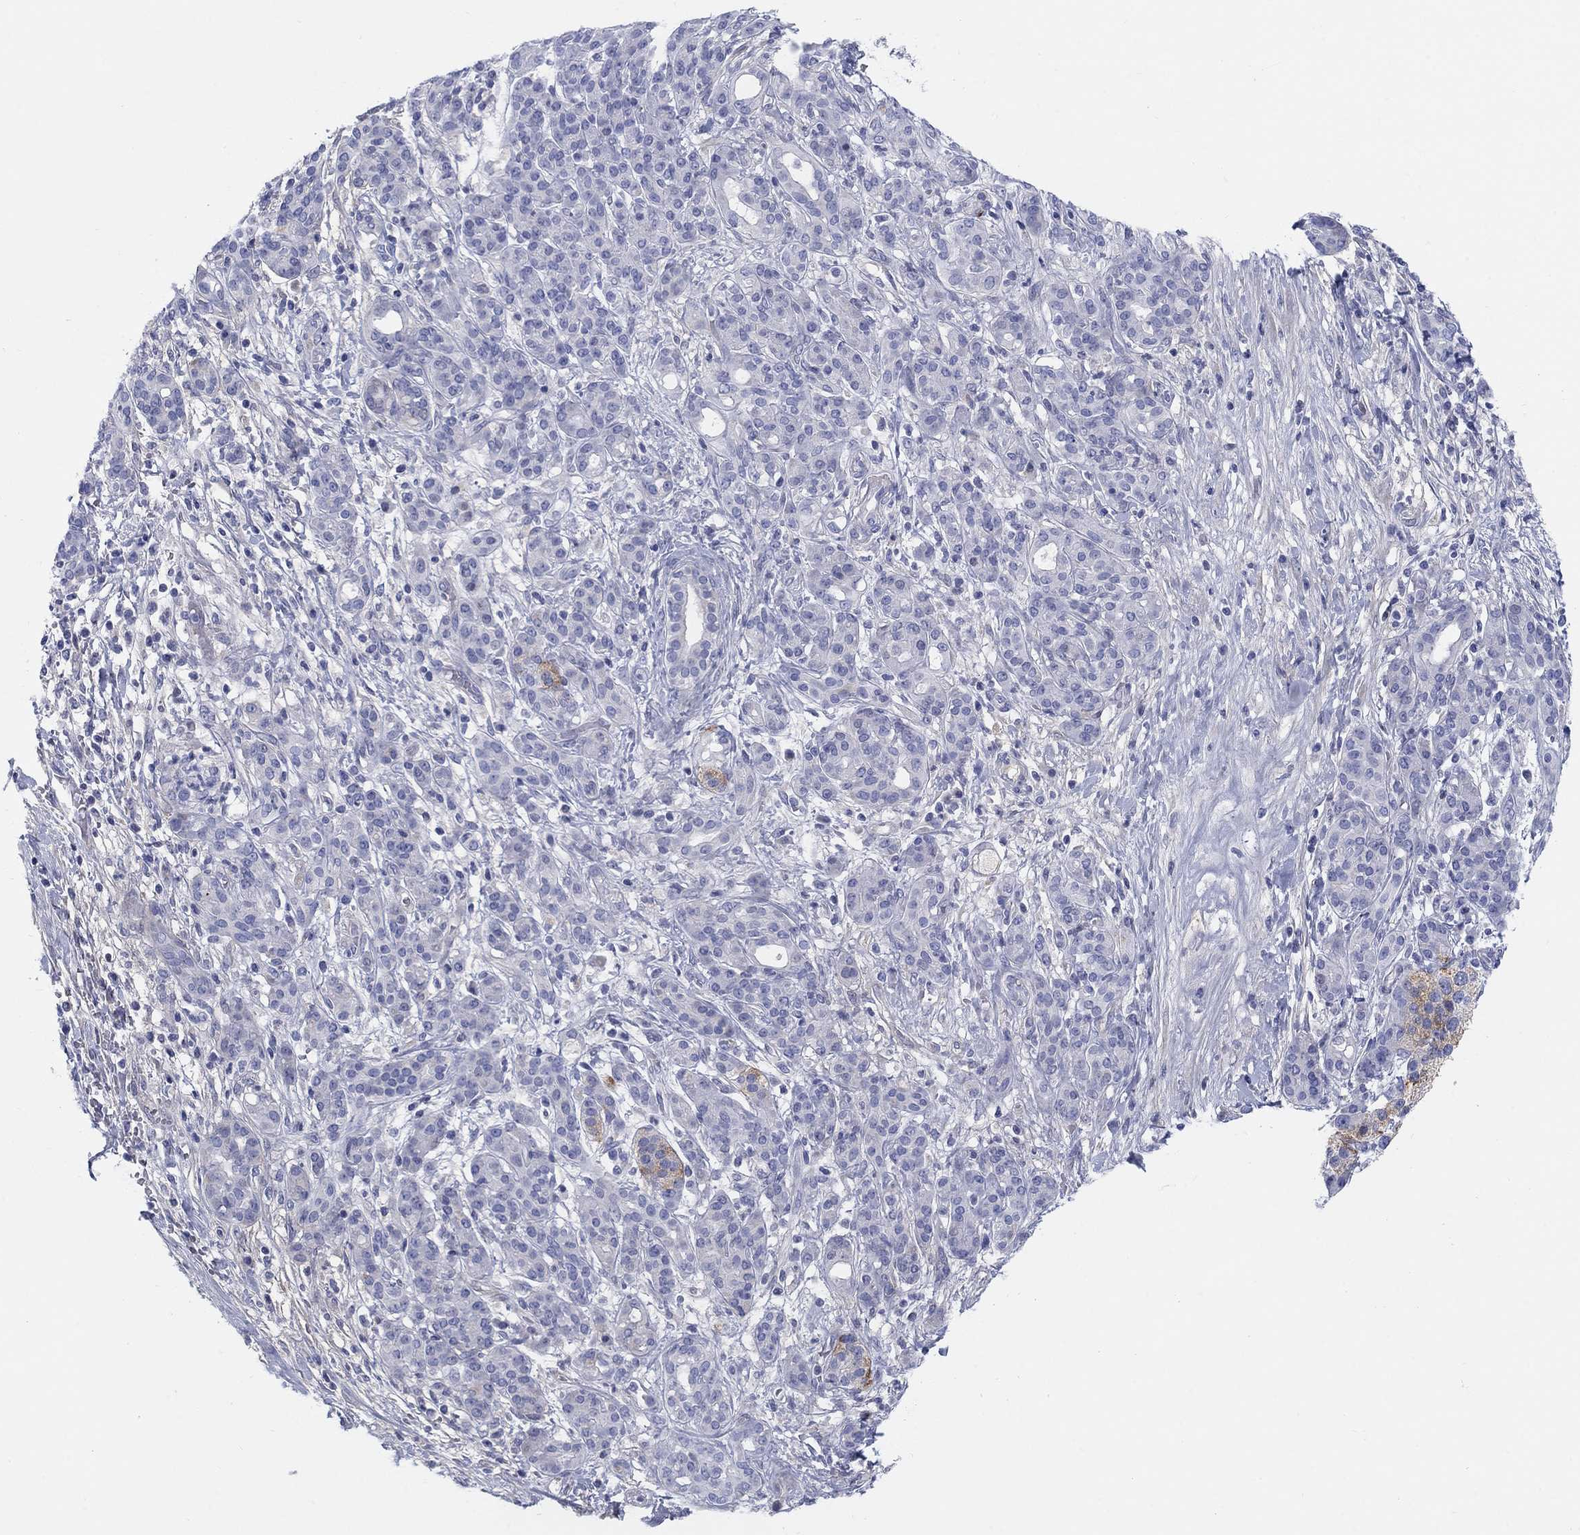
{"staining": {"intensity": "moderate", "quantity": "<25%", "location": "cytoplasmic/membranous"}, "tissue": "pancreatic cancer", "cell_type": "Tumor cells", "image_type": "cancer", "snomed": [{"axis": "morphology", "description": "Adenocarcinoma, NOS"}, {"axis": "topography", "description": "Pancreas"}], "caption": "Immunohistochemistry of pancreatic cancer shows low levels of moderate cytoplasmic/membranous positivity in approximately <25% of tumor cells. Nuclei are stained in blue.", "gene": "HEATR4", "patient": {"sex": "male", "age": 44}}